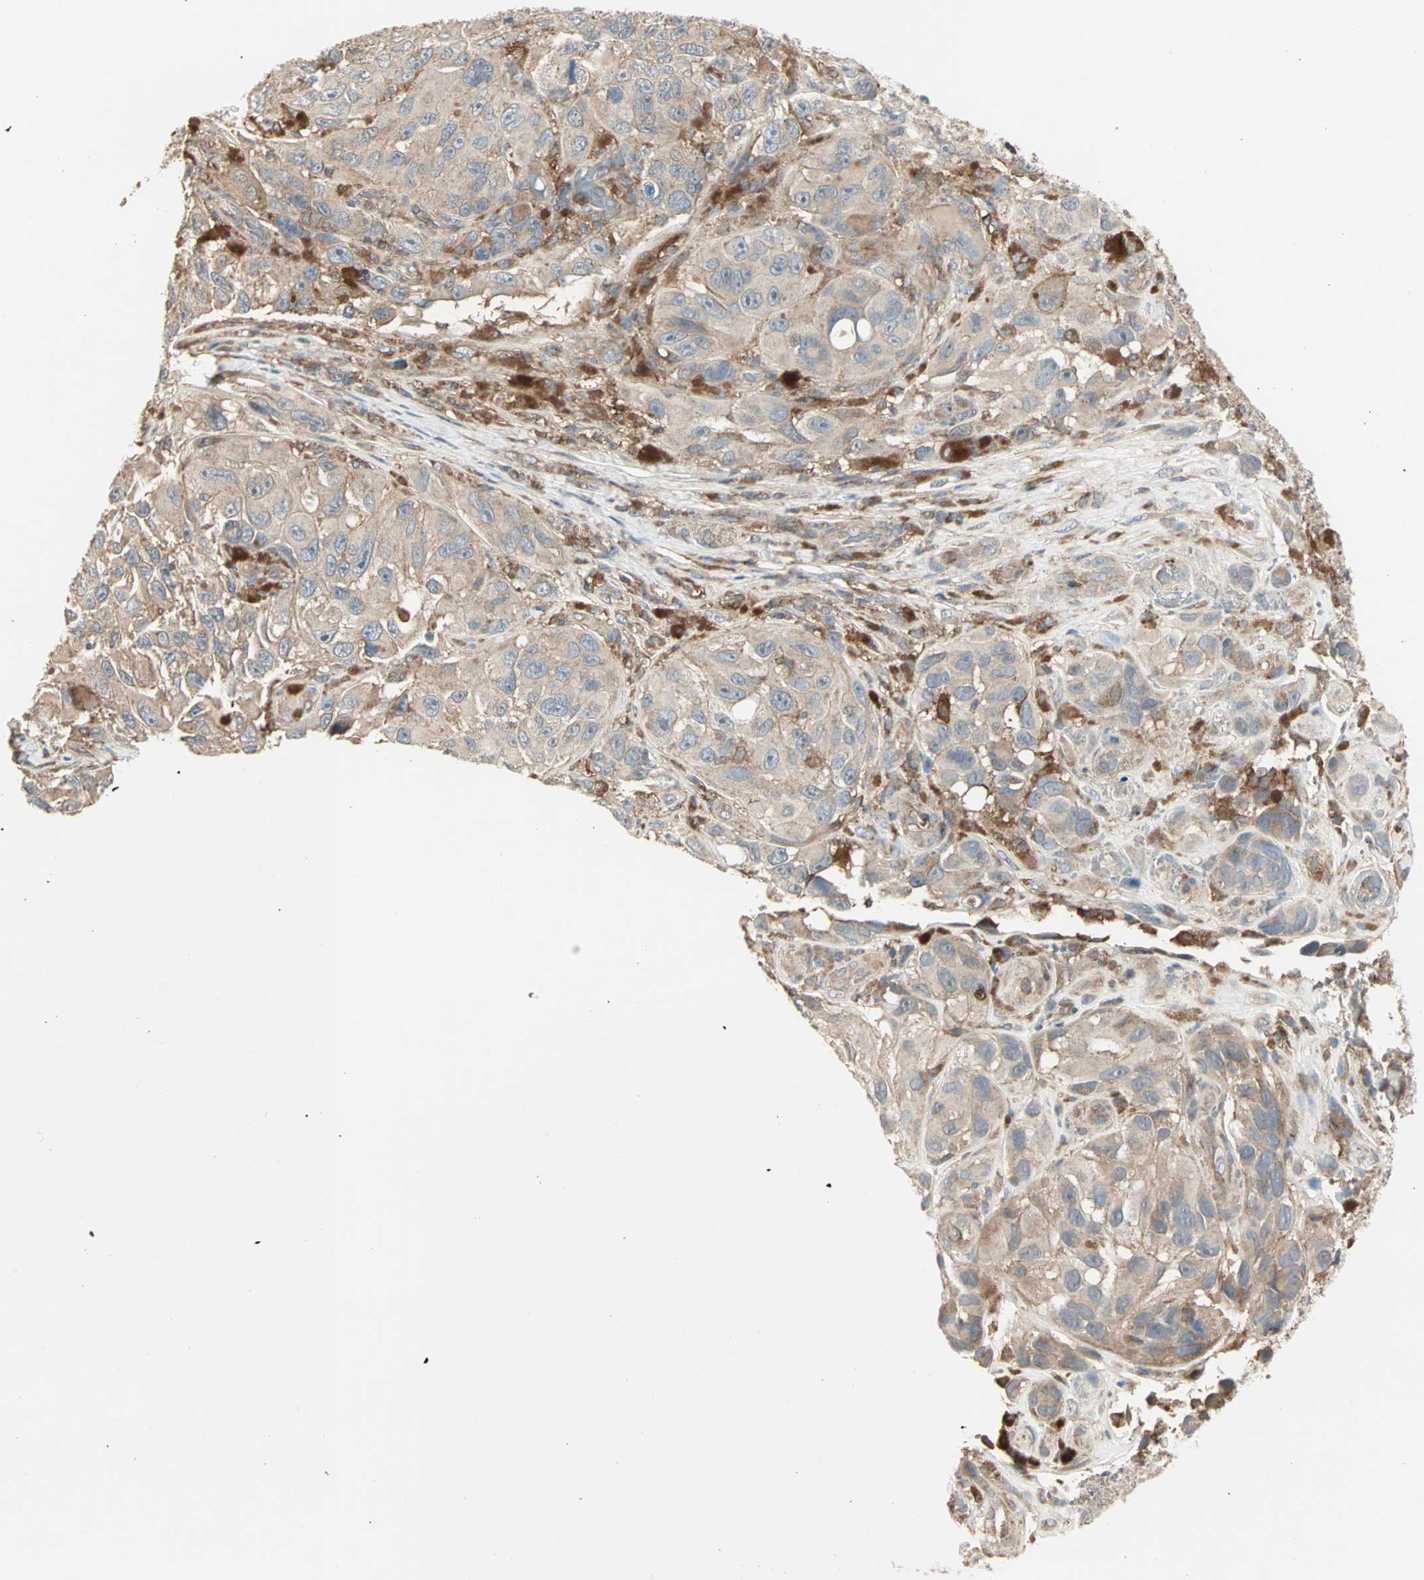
{"staining": {"intensity": "weak", "quantity": ">75%", "location": "cytoplasmic/membranous"}, "tissue": "melanoma", "cell_type": "Tumor cells", "image_type": "cancer", "snomed": [{"axis": "morphology", "description": "Malignant melanoma, NOS"}, {"axis": "topography", "description": "Skin"}], "caption": "Tumor cells display weak cytoplasmic/membranous staining in about >75% of cells in malignant melanoma. The protein is stained brown, and the nuclei are stained in blue (DAB (3,3'-diaminobenzidine) IHC with brightfield microscopy, high magnification).", "gene": "GNAI2", "patient": {"sex": "female", "age": 73}}